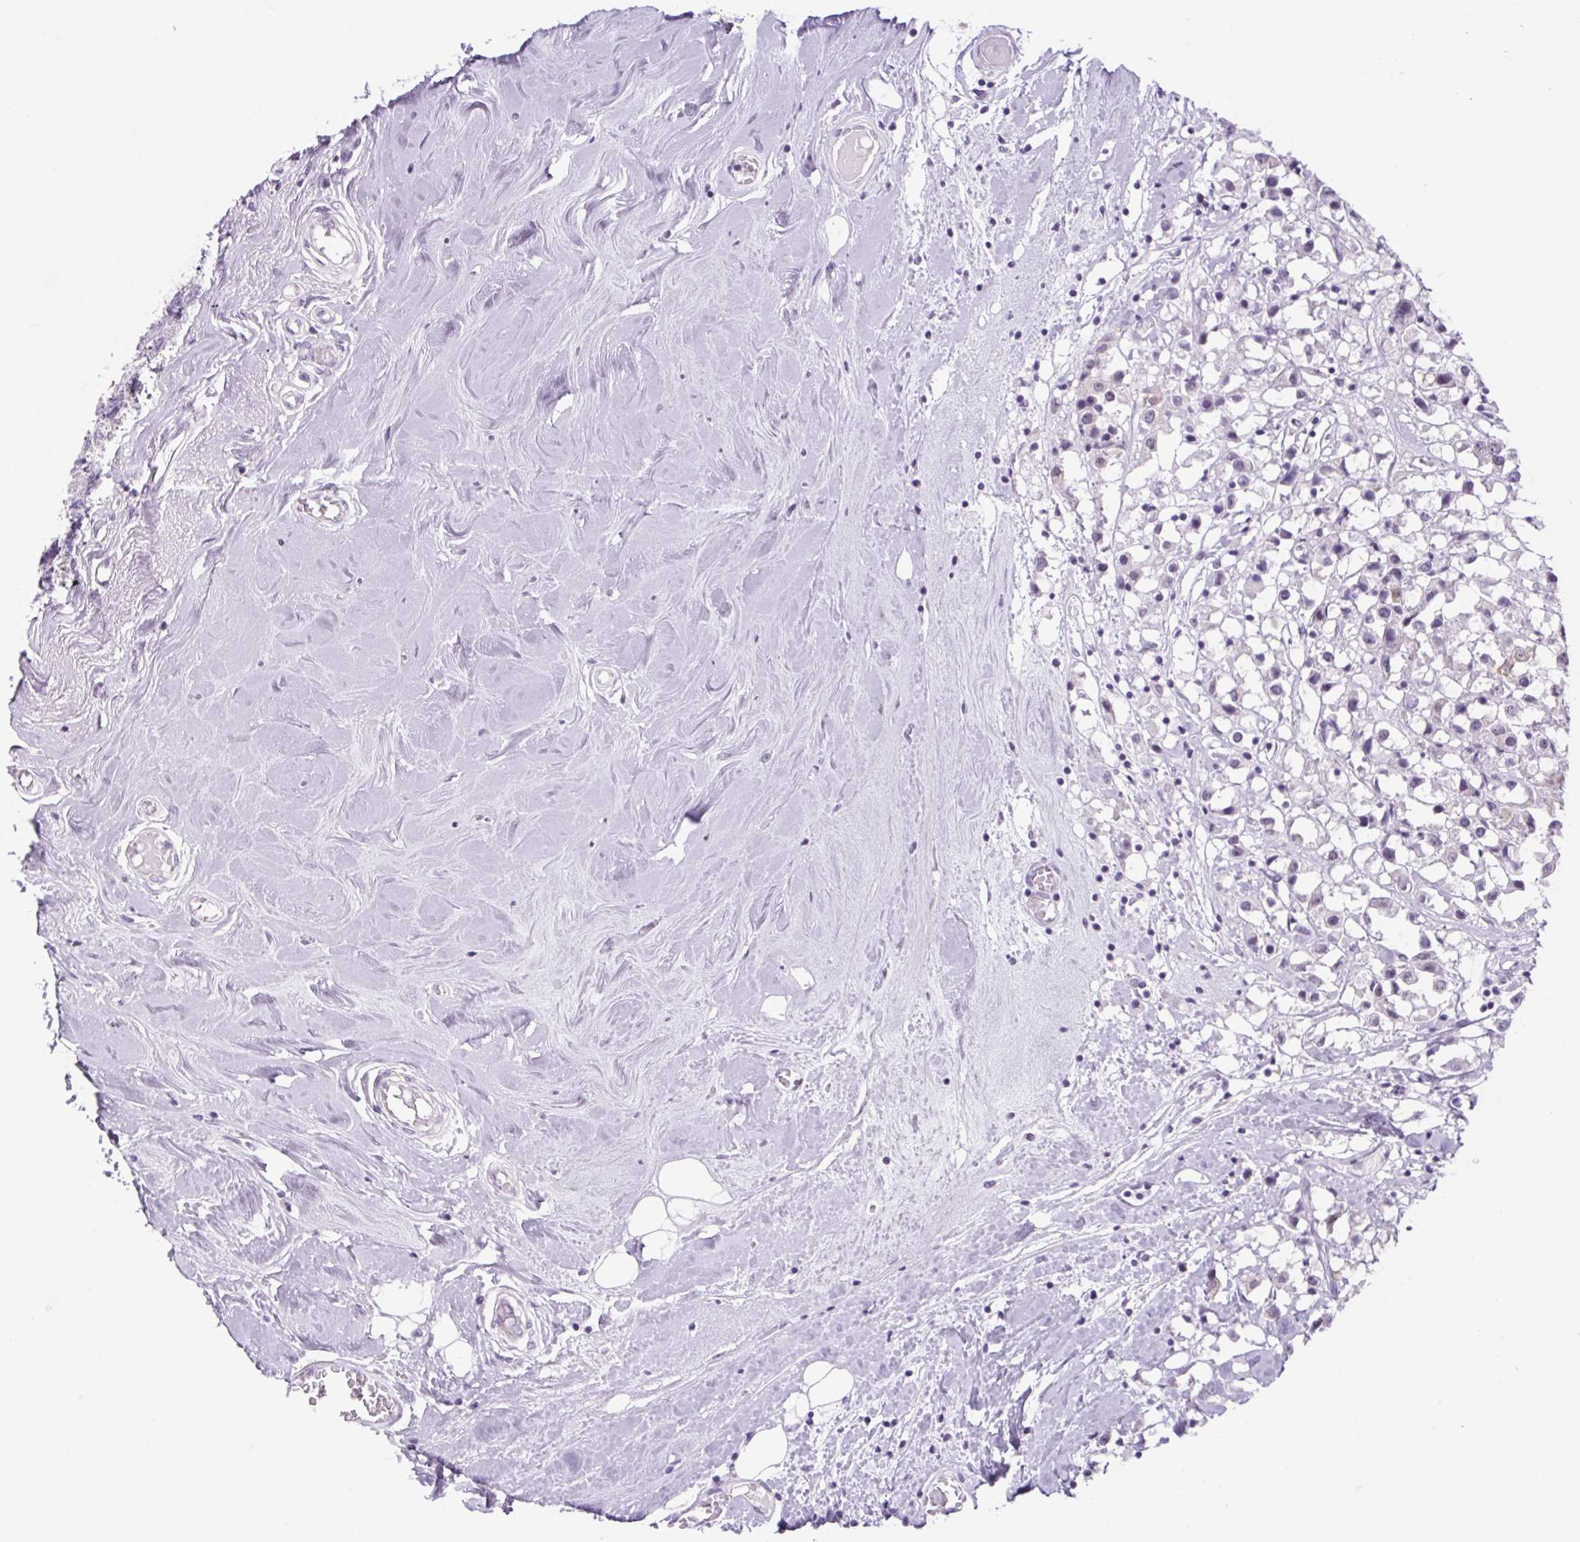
{"staining": {"intensity": "weak", "quantity": "<25%", "location": "cytoplasmic/membranous"}, "tissue": "breast cancer", "cell_type": "Tumor cells", "image_type": "cancer", "snomed": [{"axis": "morphology", "description": "Duct carcinoma"}, {"axis": "topography", "description": "Breast"}], "caption": "Breast cancer stained for a protein using IHC displays no positivity tumor cells.", "gene": "BCAS1", "patient": {"sex": "female", "age": 61}}